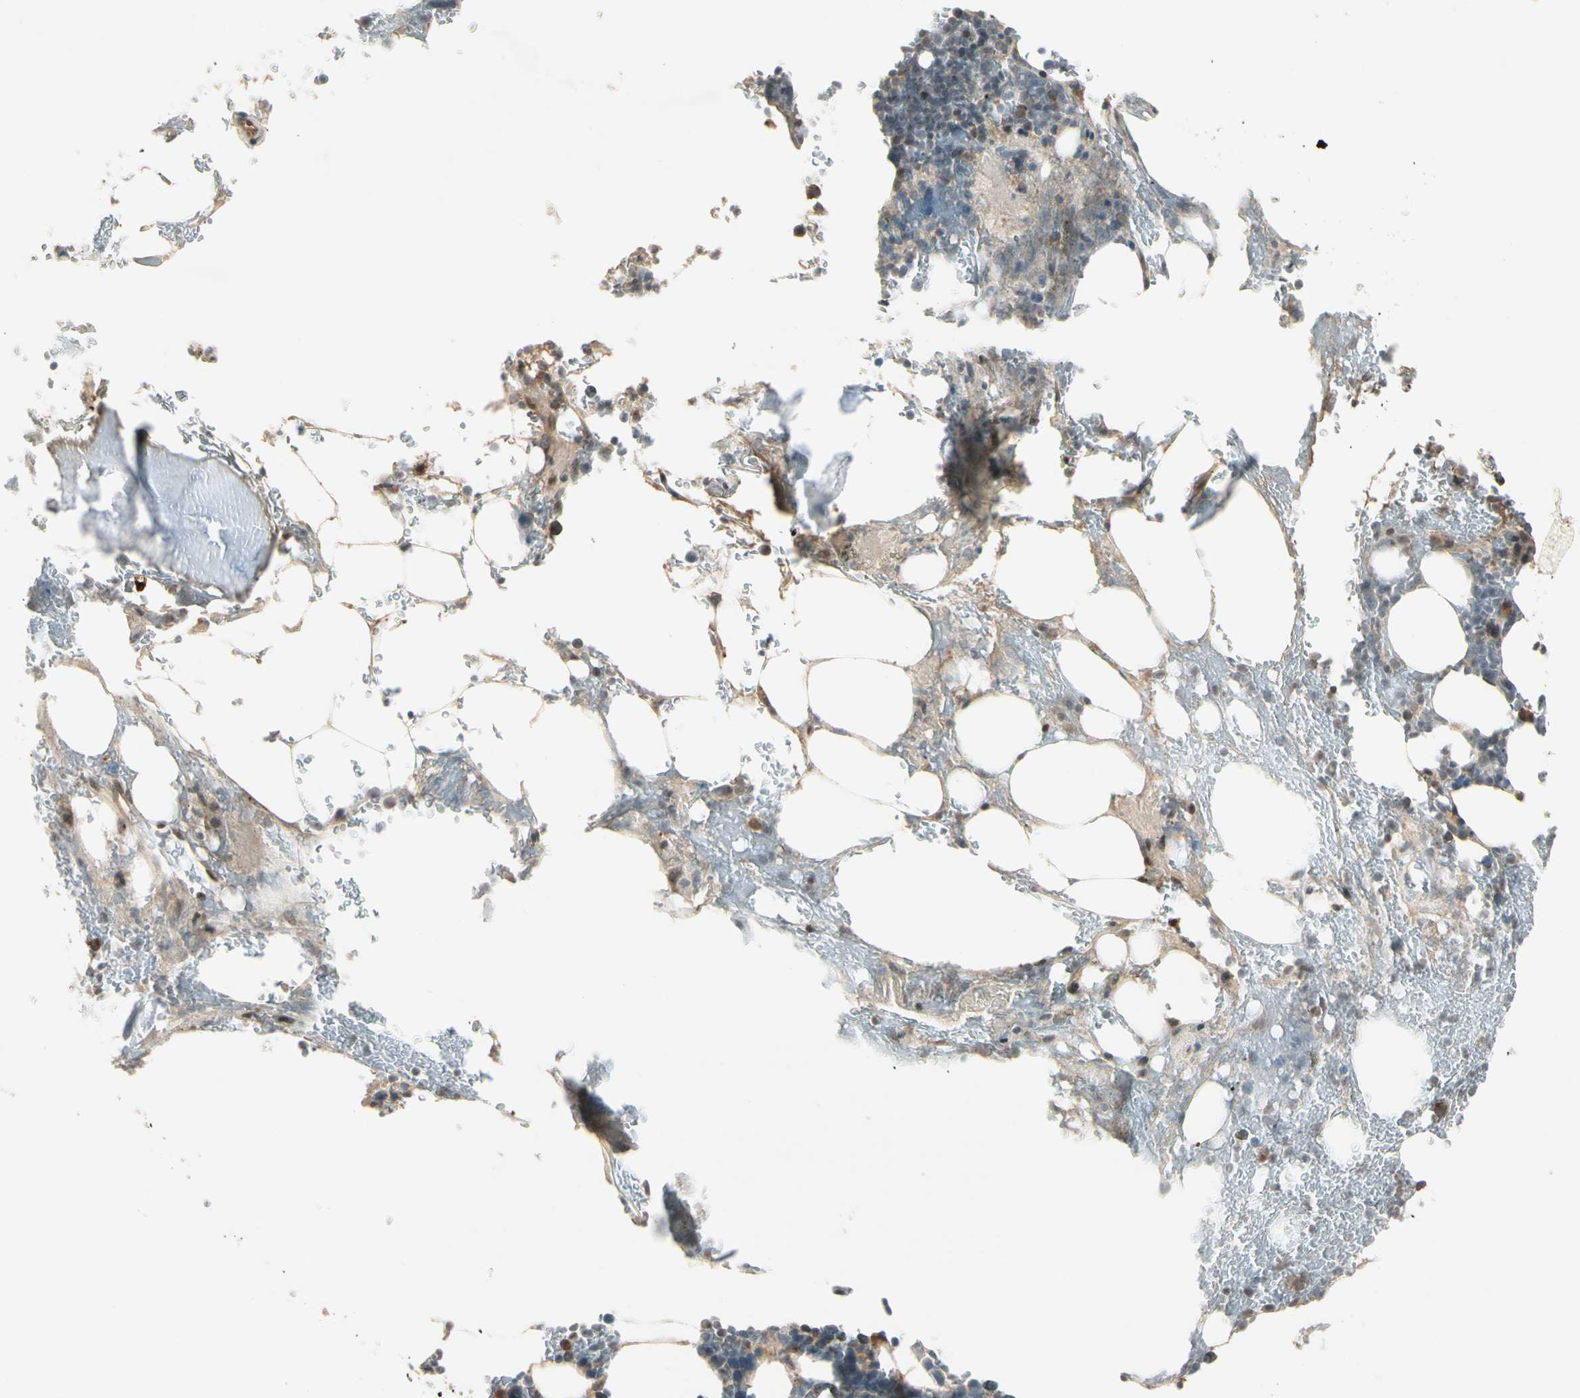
{"staining": {"intensity": "weak", "quantity": "25%-75%", "location": "cytoplasmic/membranous"}, "tissue": "bone marrow", "cell_type": "Hematopoietic cells", "image_type": "normal", "snomed": [{"axis": "morphology", "description": "Normal tissue, NOS"}, {"axis": "topography", "description": "Bone marrow"}], "caption": "IHC (DAB) staining of unremarkable human bone marrow exhibits weak cytoplasmic/membranous protein staining in about 25%-75% of hematopoietic cells. The staining is performed using DAB brown chromogen to label protein expression. The nuclei are counter-stained blue using hematoxylin.", "gene": "ICAM5", "patient": {"sex": "female", "age": 73}}